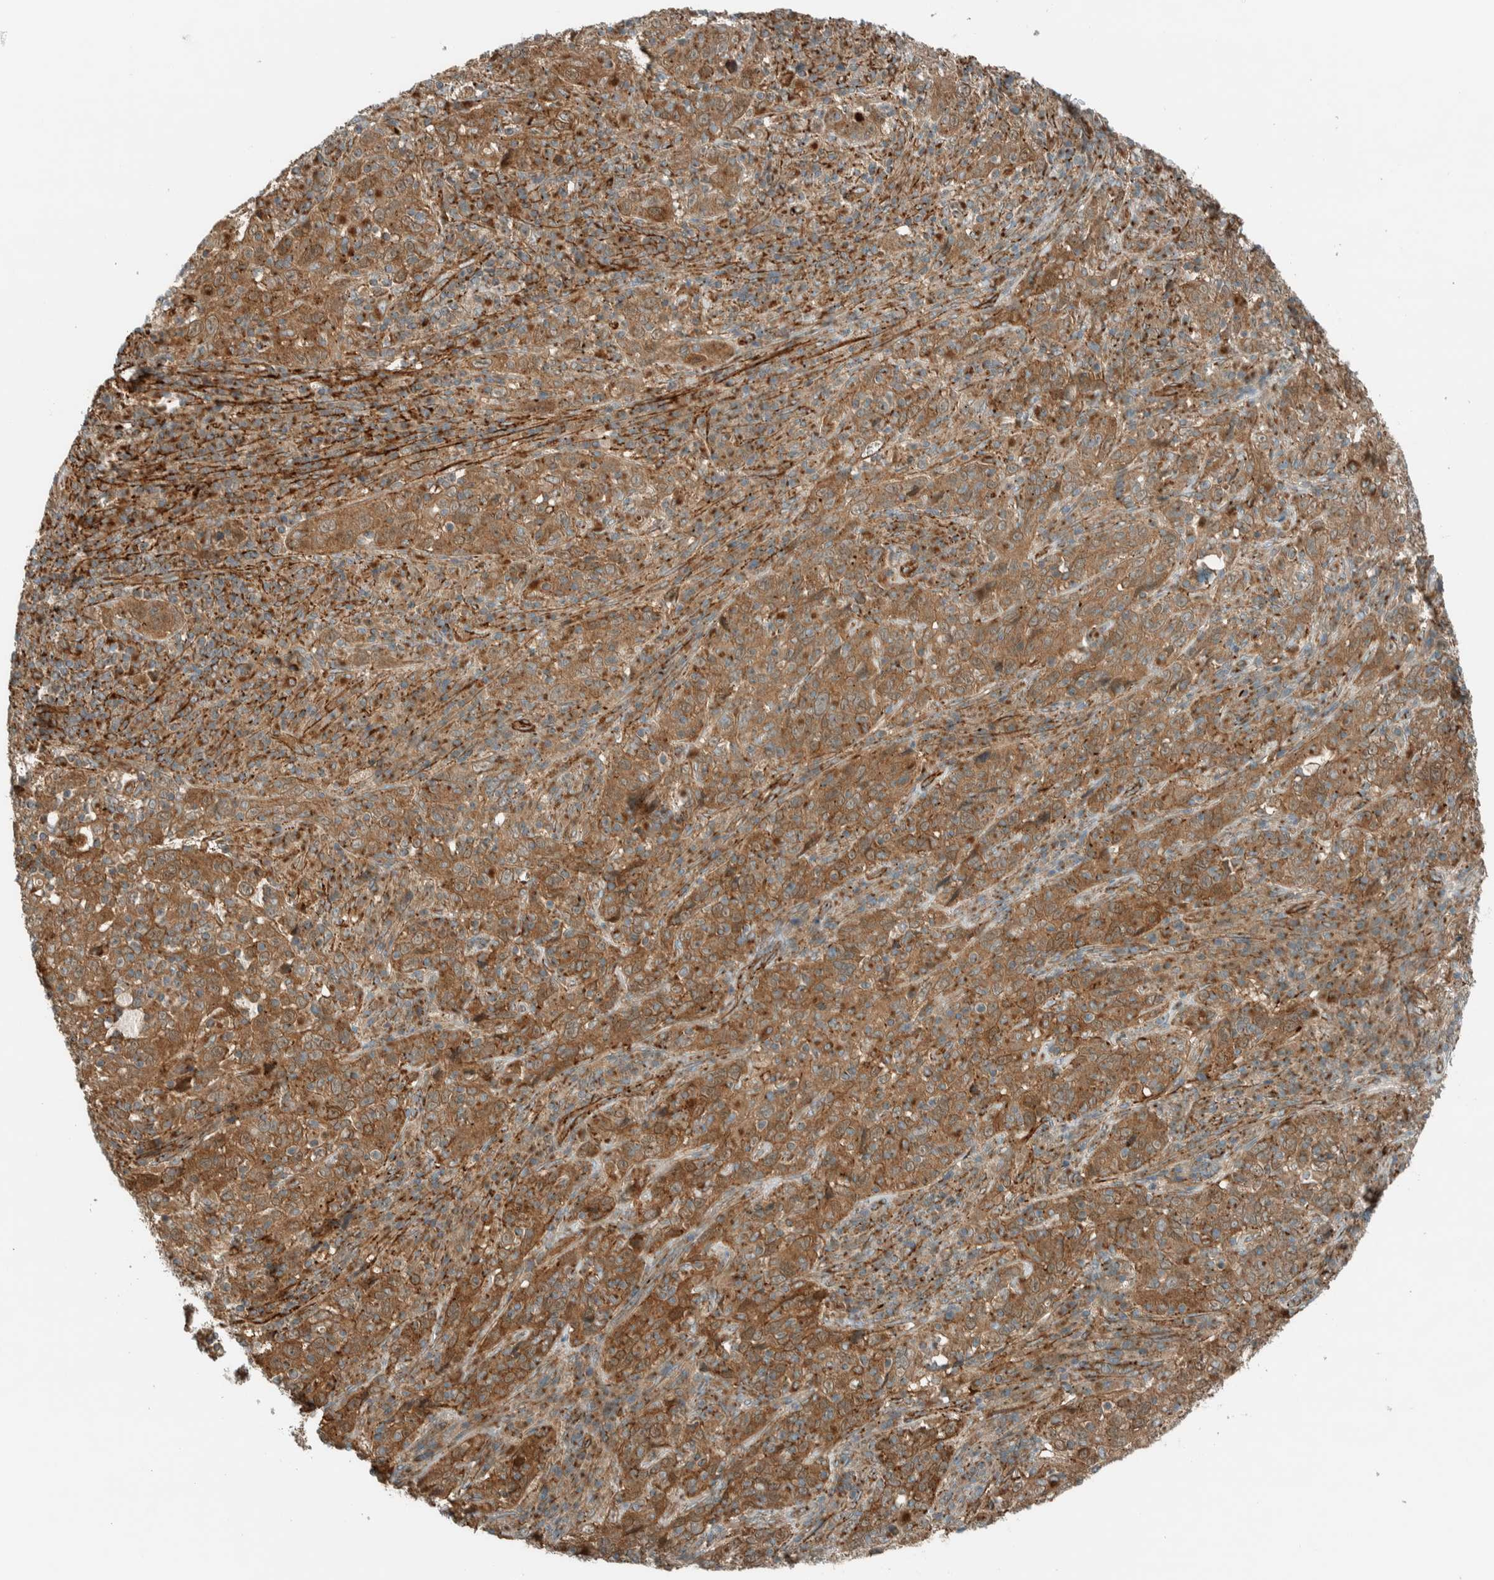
{"staining": {"intensity": "moderate", "quantity": ">75%", "location": "cytoplasmic/membranous"}, "tissue": "cervical cancer", "cell_type": "Tumor cells", "image_type": "cancer", "snomed": [{"axis": "morphology", "description": "Squamous cell carcinoma, NOS"}, {"axis": "topography", "description": "Cervix"}], "caption": "Immunohistochemical staining of human squamous cell carcinoma (cervical) shows medium levels of moderate cytoplasmic/membranous staining in about >75% of tumor cells. Using DAB (brown) and hematoxylin (blue) stains, captured at high magnification using brightfield microscopy.", "gene": "EXOC7", "patient": {"sex": "female", "age": 46}}